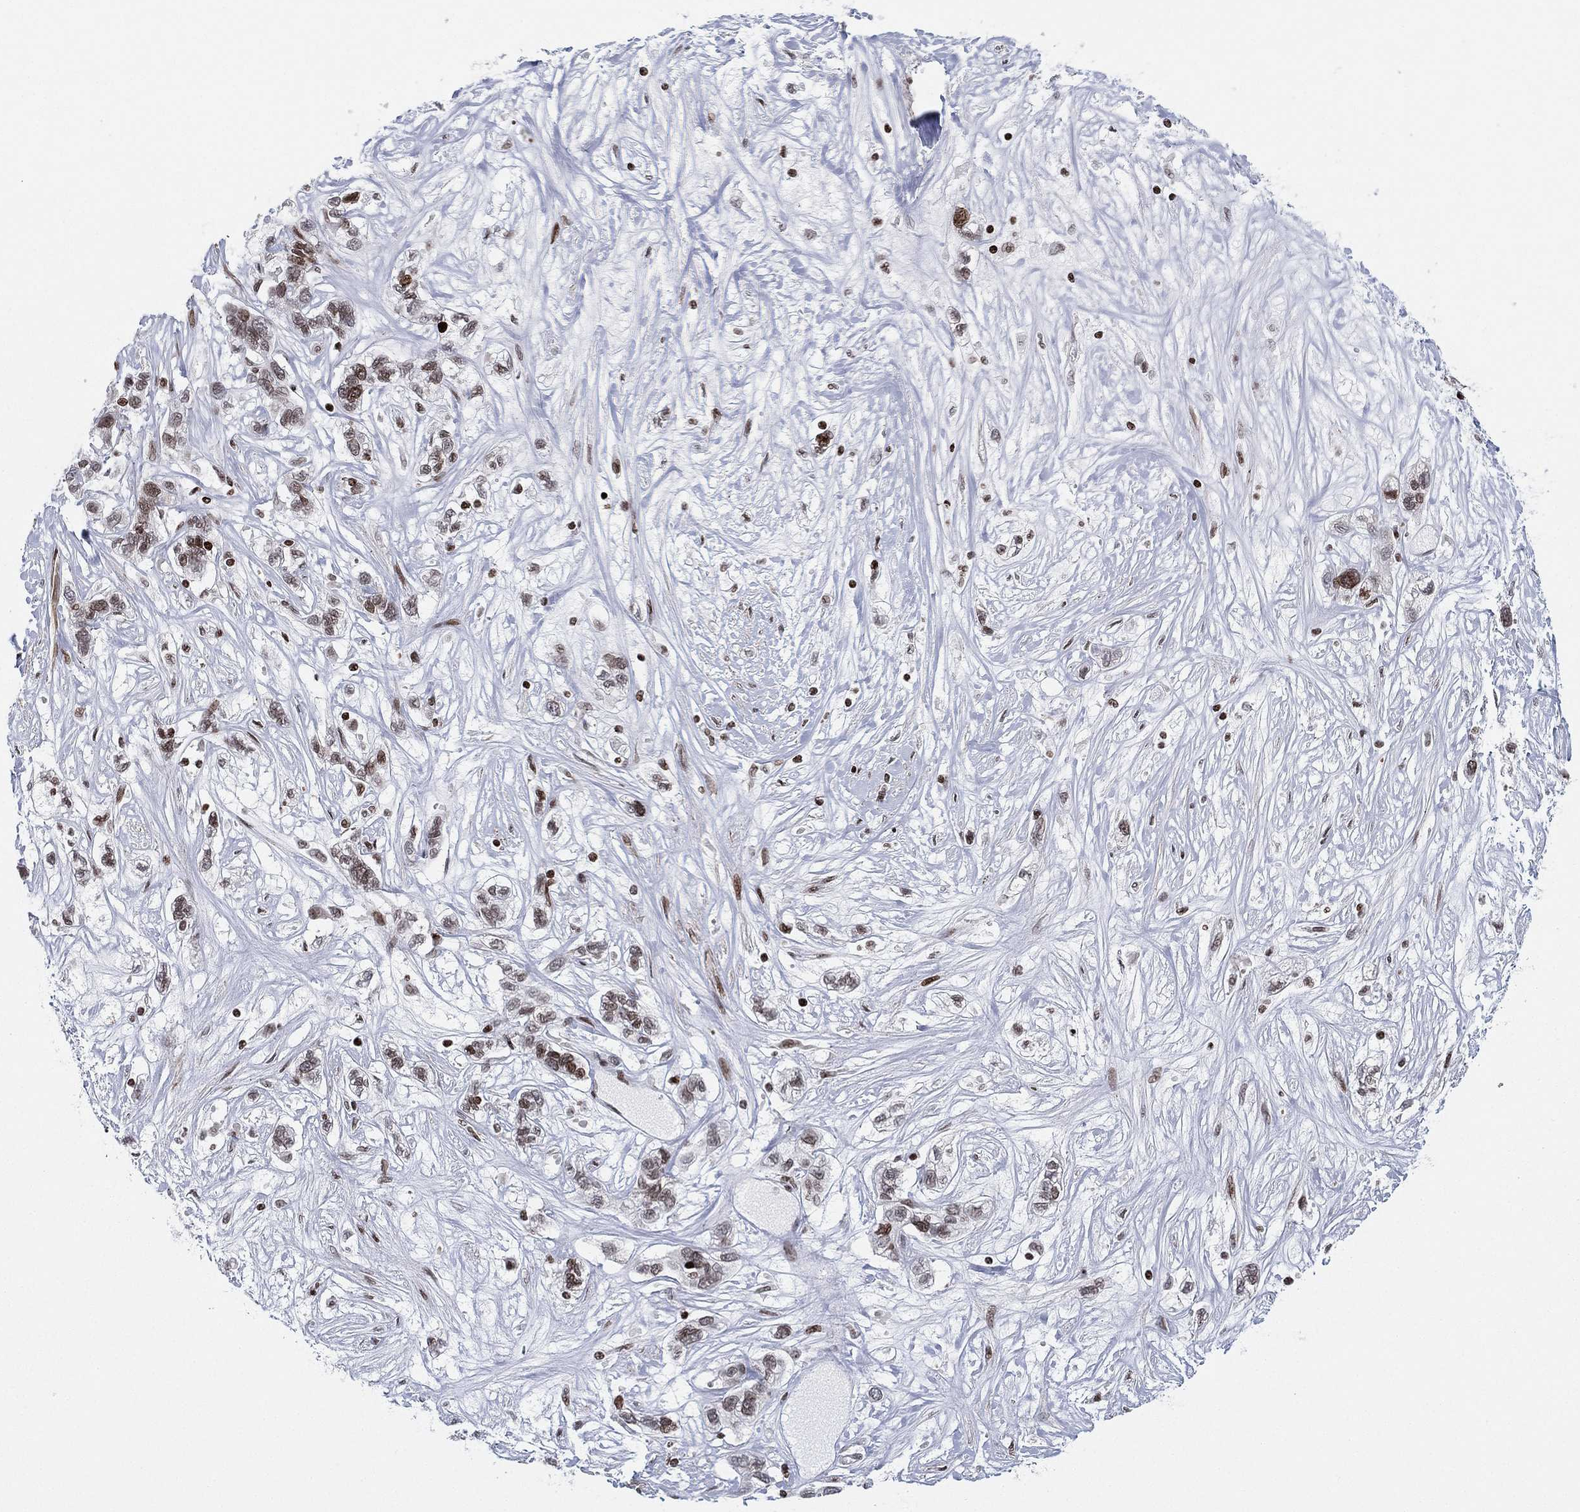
{"staining": {"intensity": "weak", "quantity": "<25%", "location": "nuclear"}, "tissue": "liver cancer", "cell_type": "Tumor cells", "image_type": "cancer", "snomed": [{"axis": "morphology", "description": "Adenocarcinoma, NOS"}, {"axis": "morphology", "description": "Cholangiocarcinoma"}, {"axis": "topography", "description": "Liver"}], "caption": "Tumor cells are negative for protein expression in human liver cancer (cholangiocarcinoma).", "gene": "MFSD14A", "patient": {"sex": "male", "age": 64}}